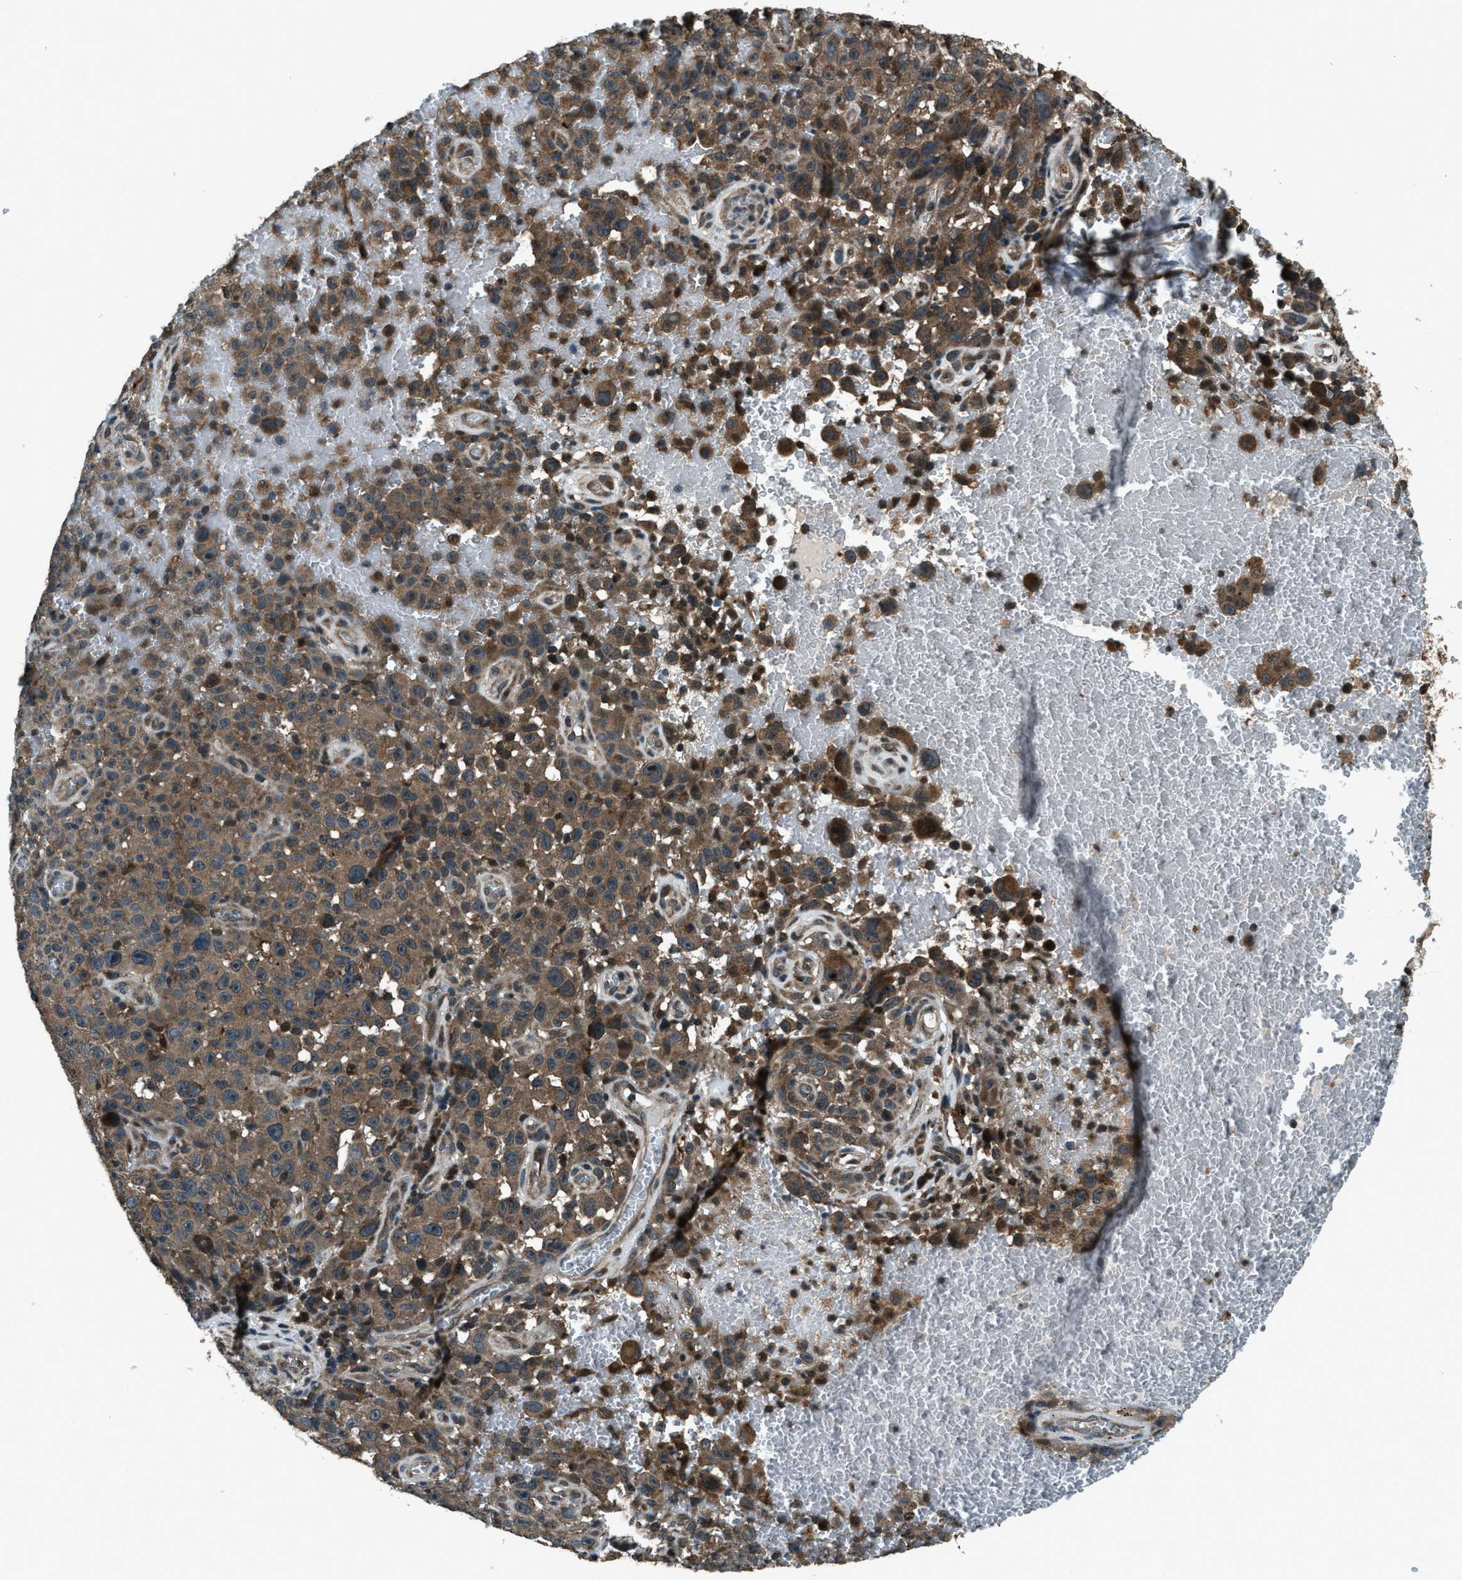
{"staining": {"intensity": "moderate", "quantity": ">75%", "location": "cytoplasmic/membranous"}, "tissue": "melanoma", "cell_type": "Tumor cells", "image_type": "cancer", "snomed": [{"axis": "morphology", "description": "Malignant melanoma, NOS"}, {"axis": "topography", "description": "Skin"}], "caption": "Human melanoma stained with a protein marker reveals moderate staining in tumor cells.", "gene": "TRIM4", "patient": {"sex": "female", "age": 82}}